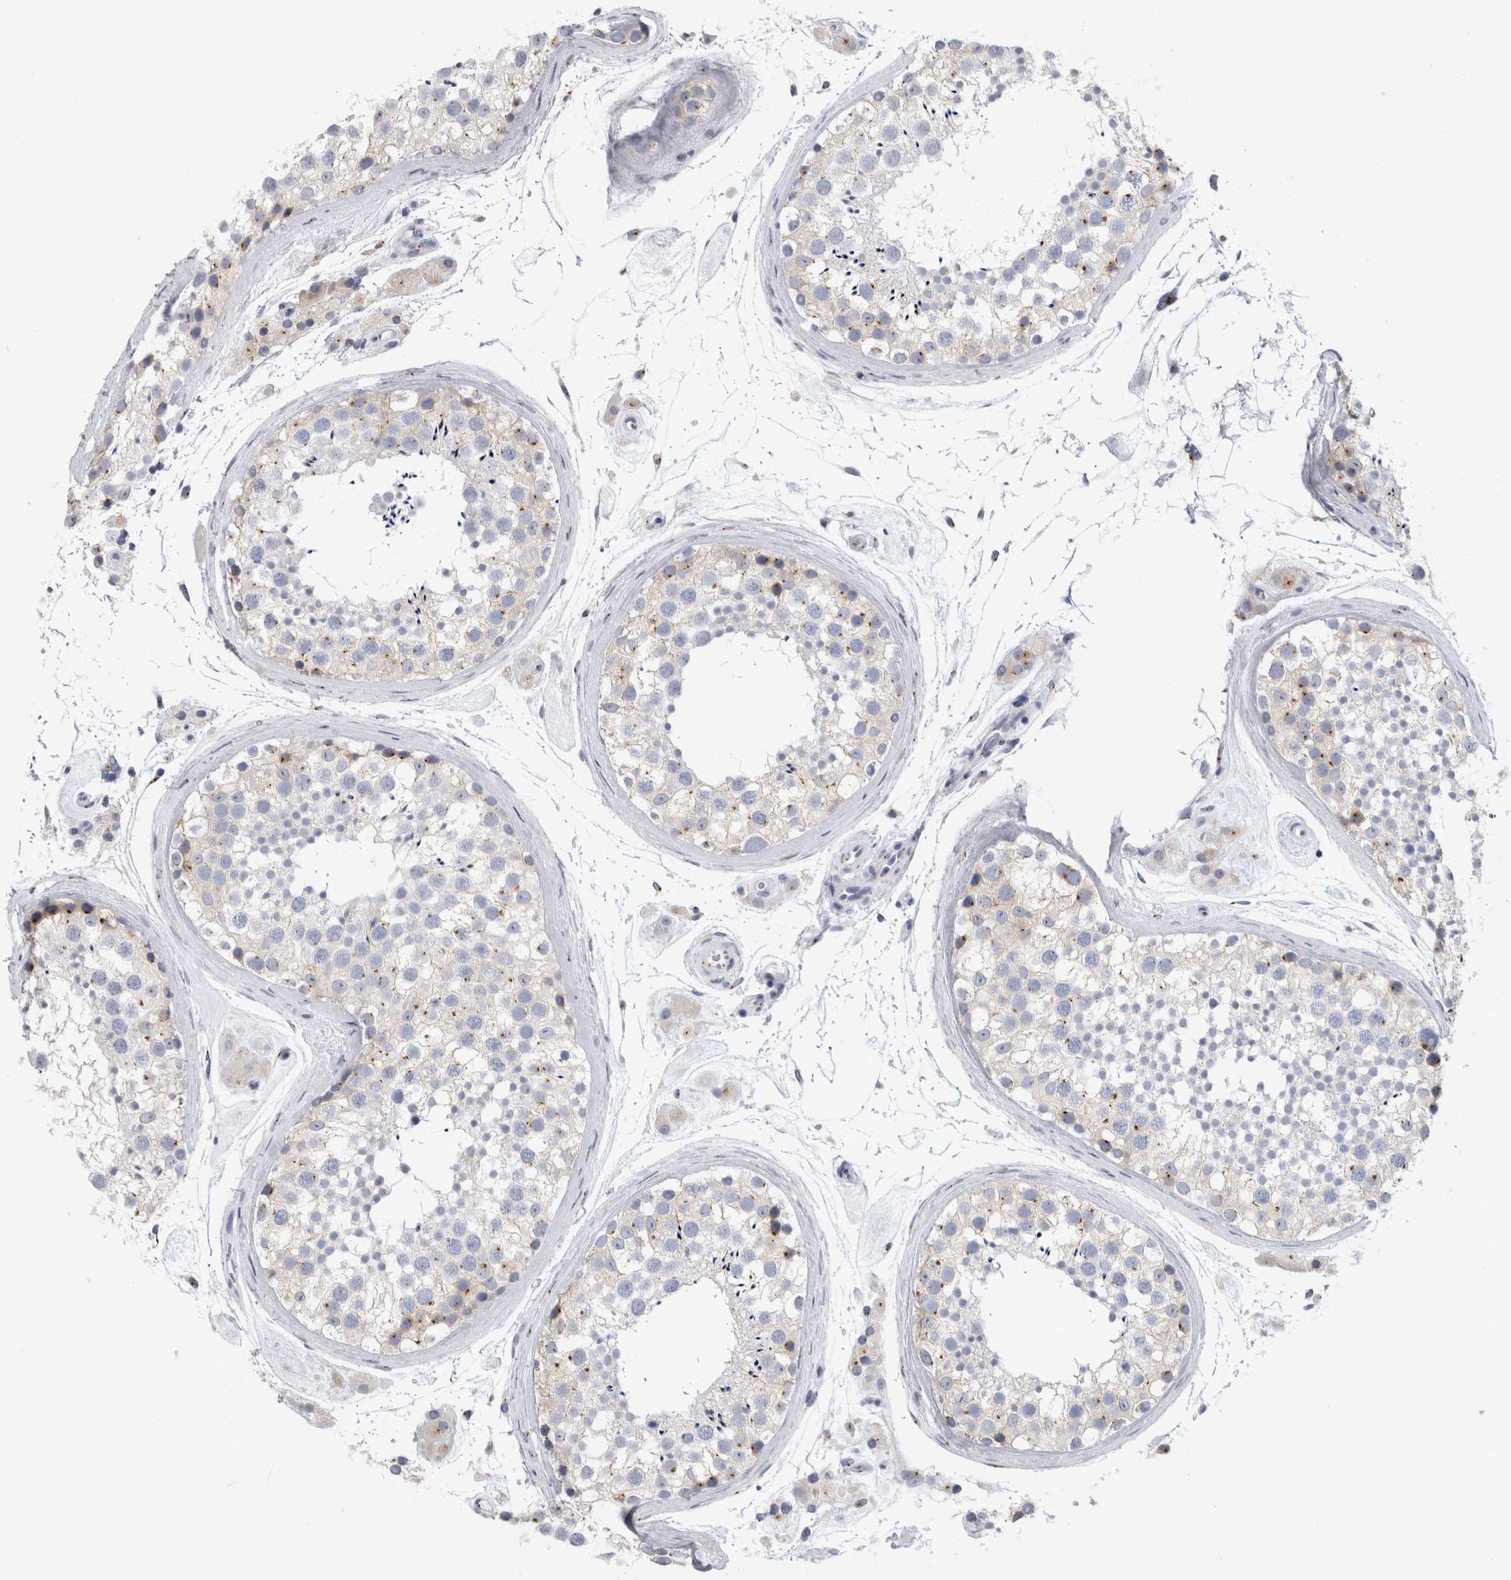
{"staining": {"intensity": "weak", "quantity": "25%-75%", "location": "cytoplasmic/membranous"}, "tissue": "testis", "cell_type": "Cells in seminiferous ducts", "image_type": "normal", "snomed": [{"axis": "morphology", "description": "Normal tissue, NOS"}, {"axis": "topography", "description": "Testis"}], "caption": "Normal testis reveals weak cytoplasmic/membranous expression in about 25%-75% of cells in seminiferous ducts, visualized by immunohistochemistry.", "gene": "AKAP9", "patient": {"sex": "male", "age": 46}}